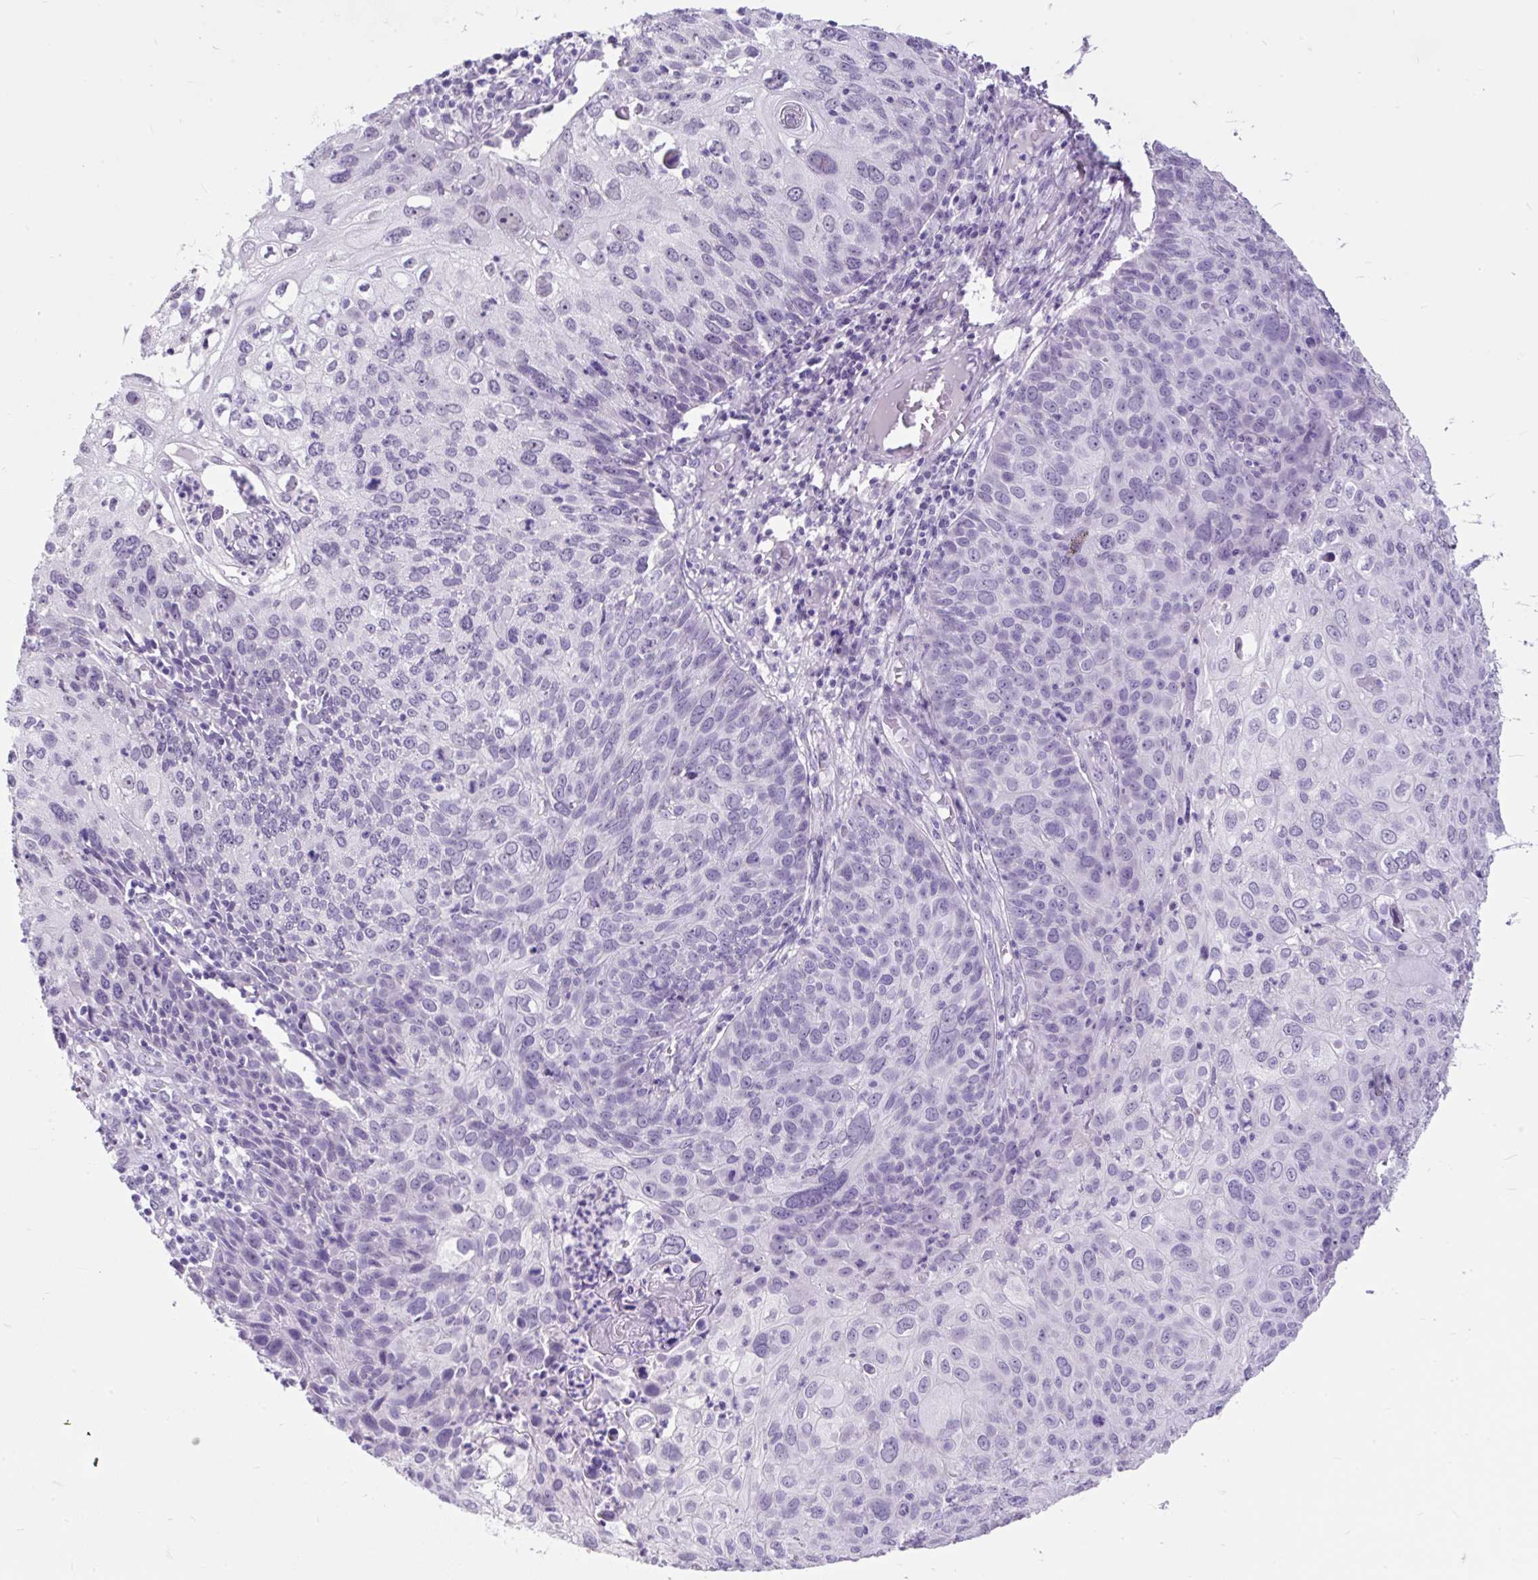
{"staining": {"intensity": "negative", "quantity": "none", "location": "none"}, "tissue": "skin cancer", "cell_type": "Tumor cells", "image_type": "cancer", "snomed": [{"axis": "morphology", "description": "Squamous cell carcinoma, NOS"}, {"axis": "topography", "description": "Skin"}], "caption": "Photomicrograph shows no significant protein expression in tumor cells of skin squamous cell carcinoma.", "gene": "SCGB1A1", "patient": {"sex": "male", "age": 87}}